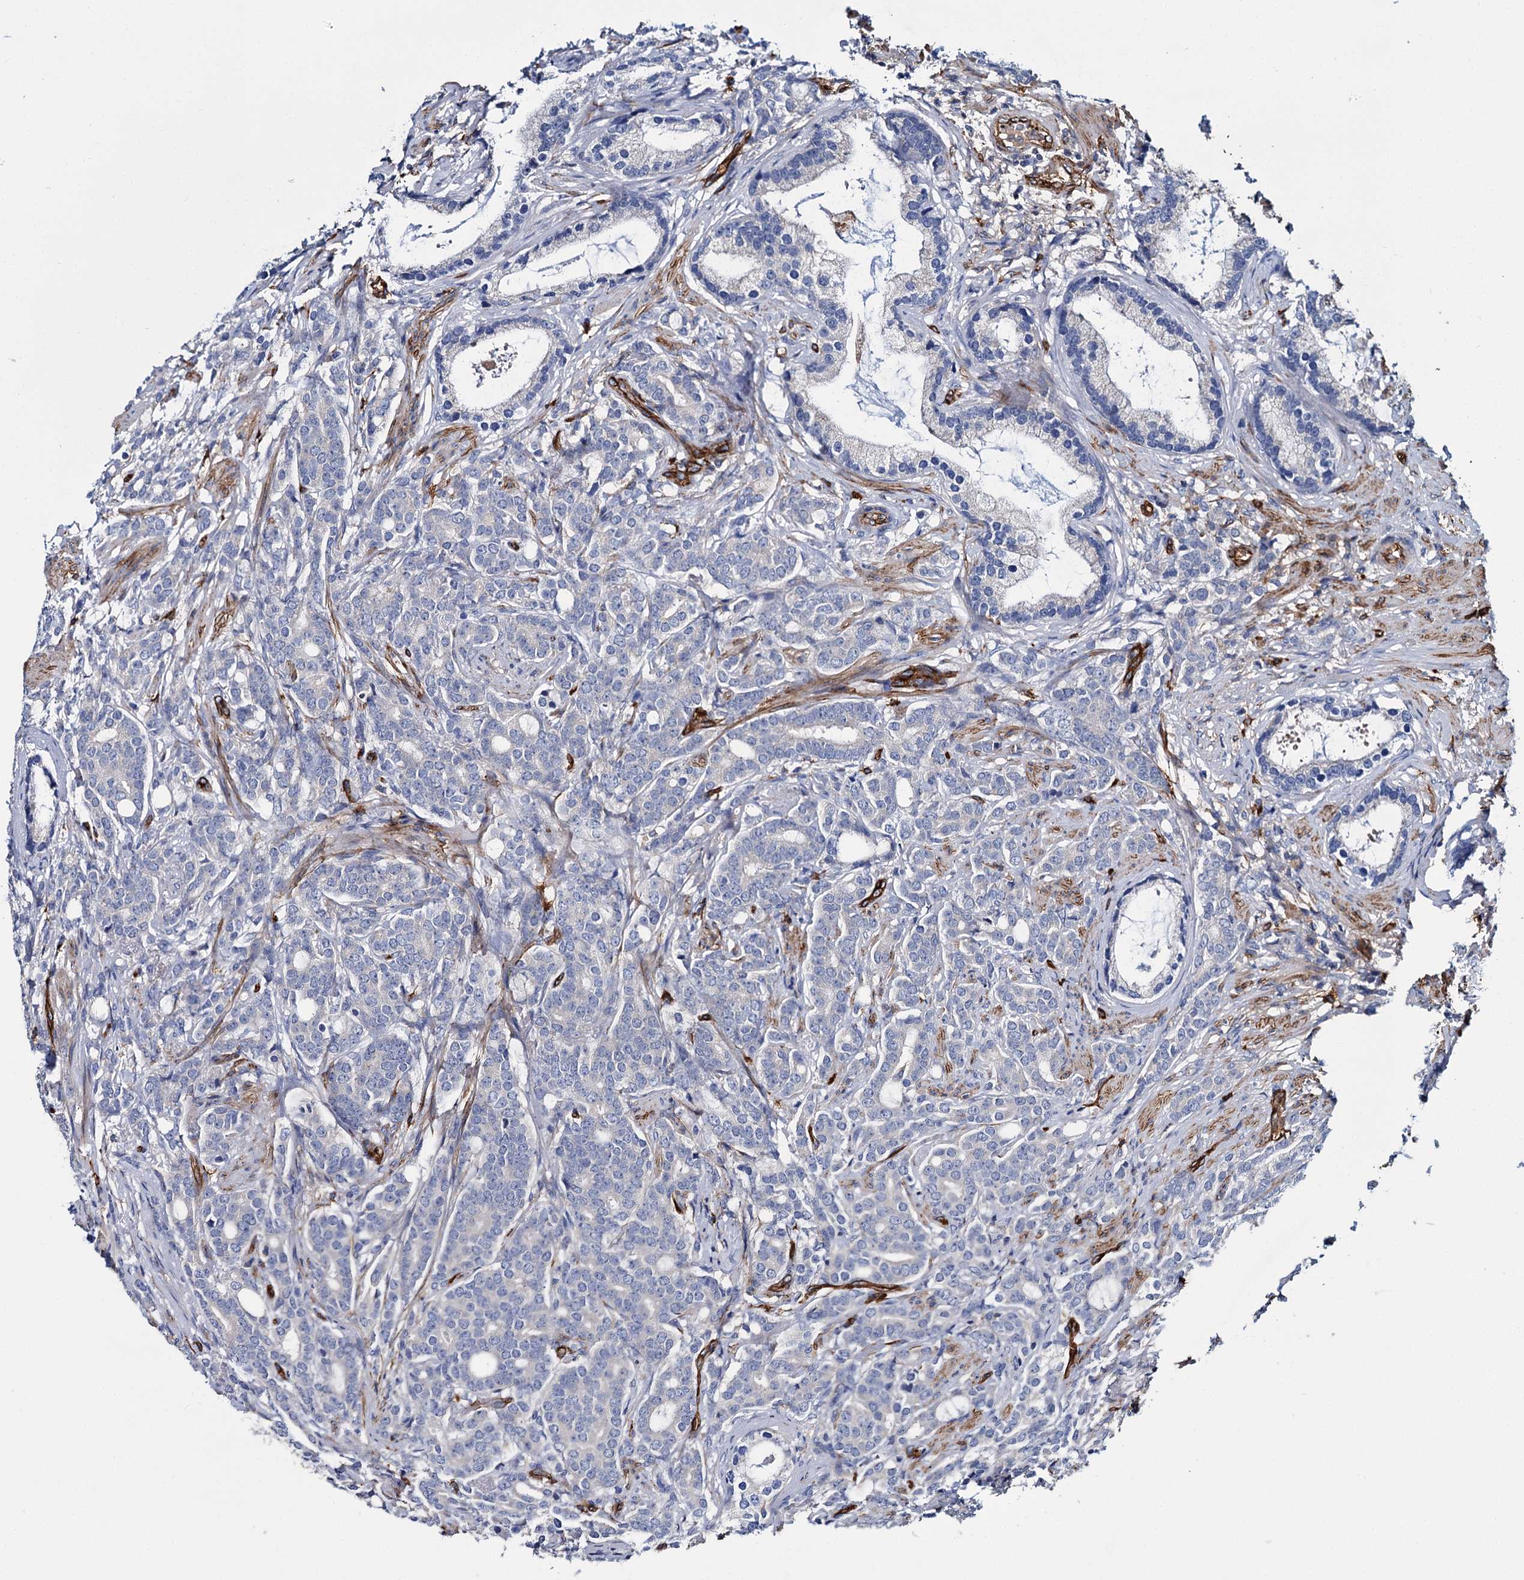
{"staining": {"intensity": "negative", "quantity": "none", "location": "none"}, "tissue": "prostate cancer", "cell_type": "Tumor cells", "image_type": "cancer", "snomed": [{"axis": "morphology", "description": "Adenocarcinoma, Low grade"}, {"axis": "topography", "description": "Prostate"}], "caption": "The micrograph exhibits no significant staining in tumor cells of prostate cancer.", "gene": "CACNA1C", "patient": {"sex": "male", "age": 71}}